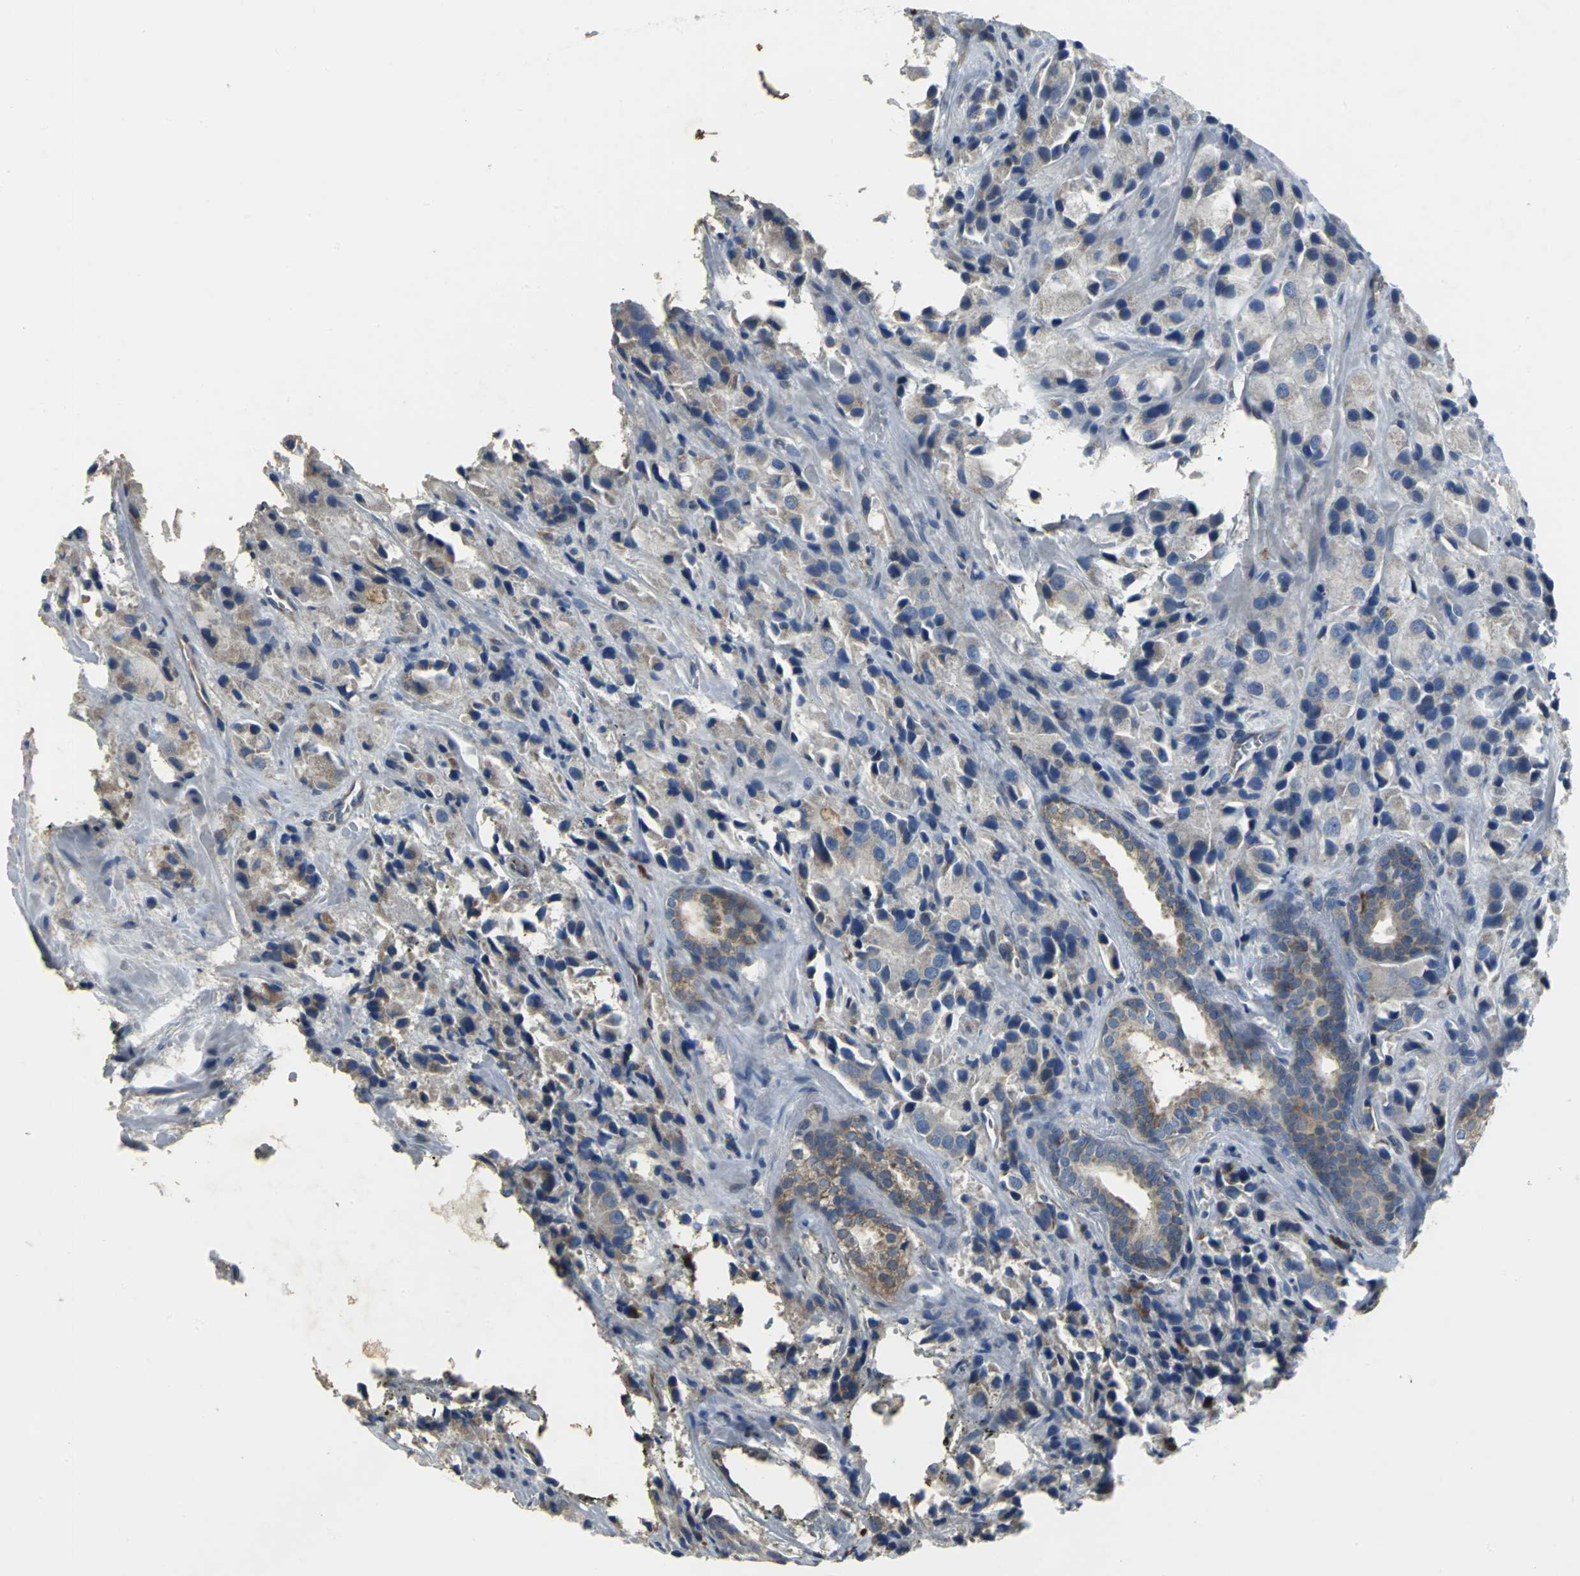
{"staining": {"intensity": "moderate", "quantity": "<25%", "location": "cytoplasmic/membranous"}, "tissue": "prostate cancer", "cell_type": "Tumor cells", "image_type": "cancer", "snomed": [{"axis": "morphology", "description": "Adenocarcinoma, High grade"}, {"axis": "topography", "description": "Prostate"}], "caption": "A micrograph of human prostate high-grade adenocarcinoma stained for a protein shows moderate cytoplasmic/membranous brown staining in tumor cells.", "gene": "EIF5A", "patient": {"sex": "male", "age": 70}}